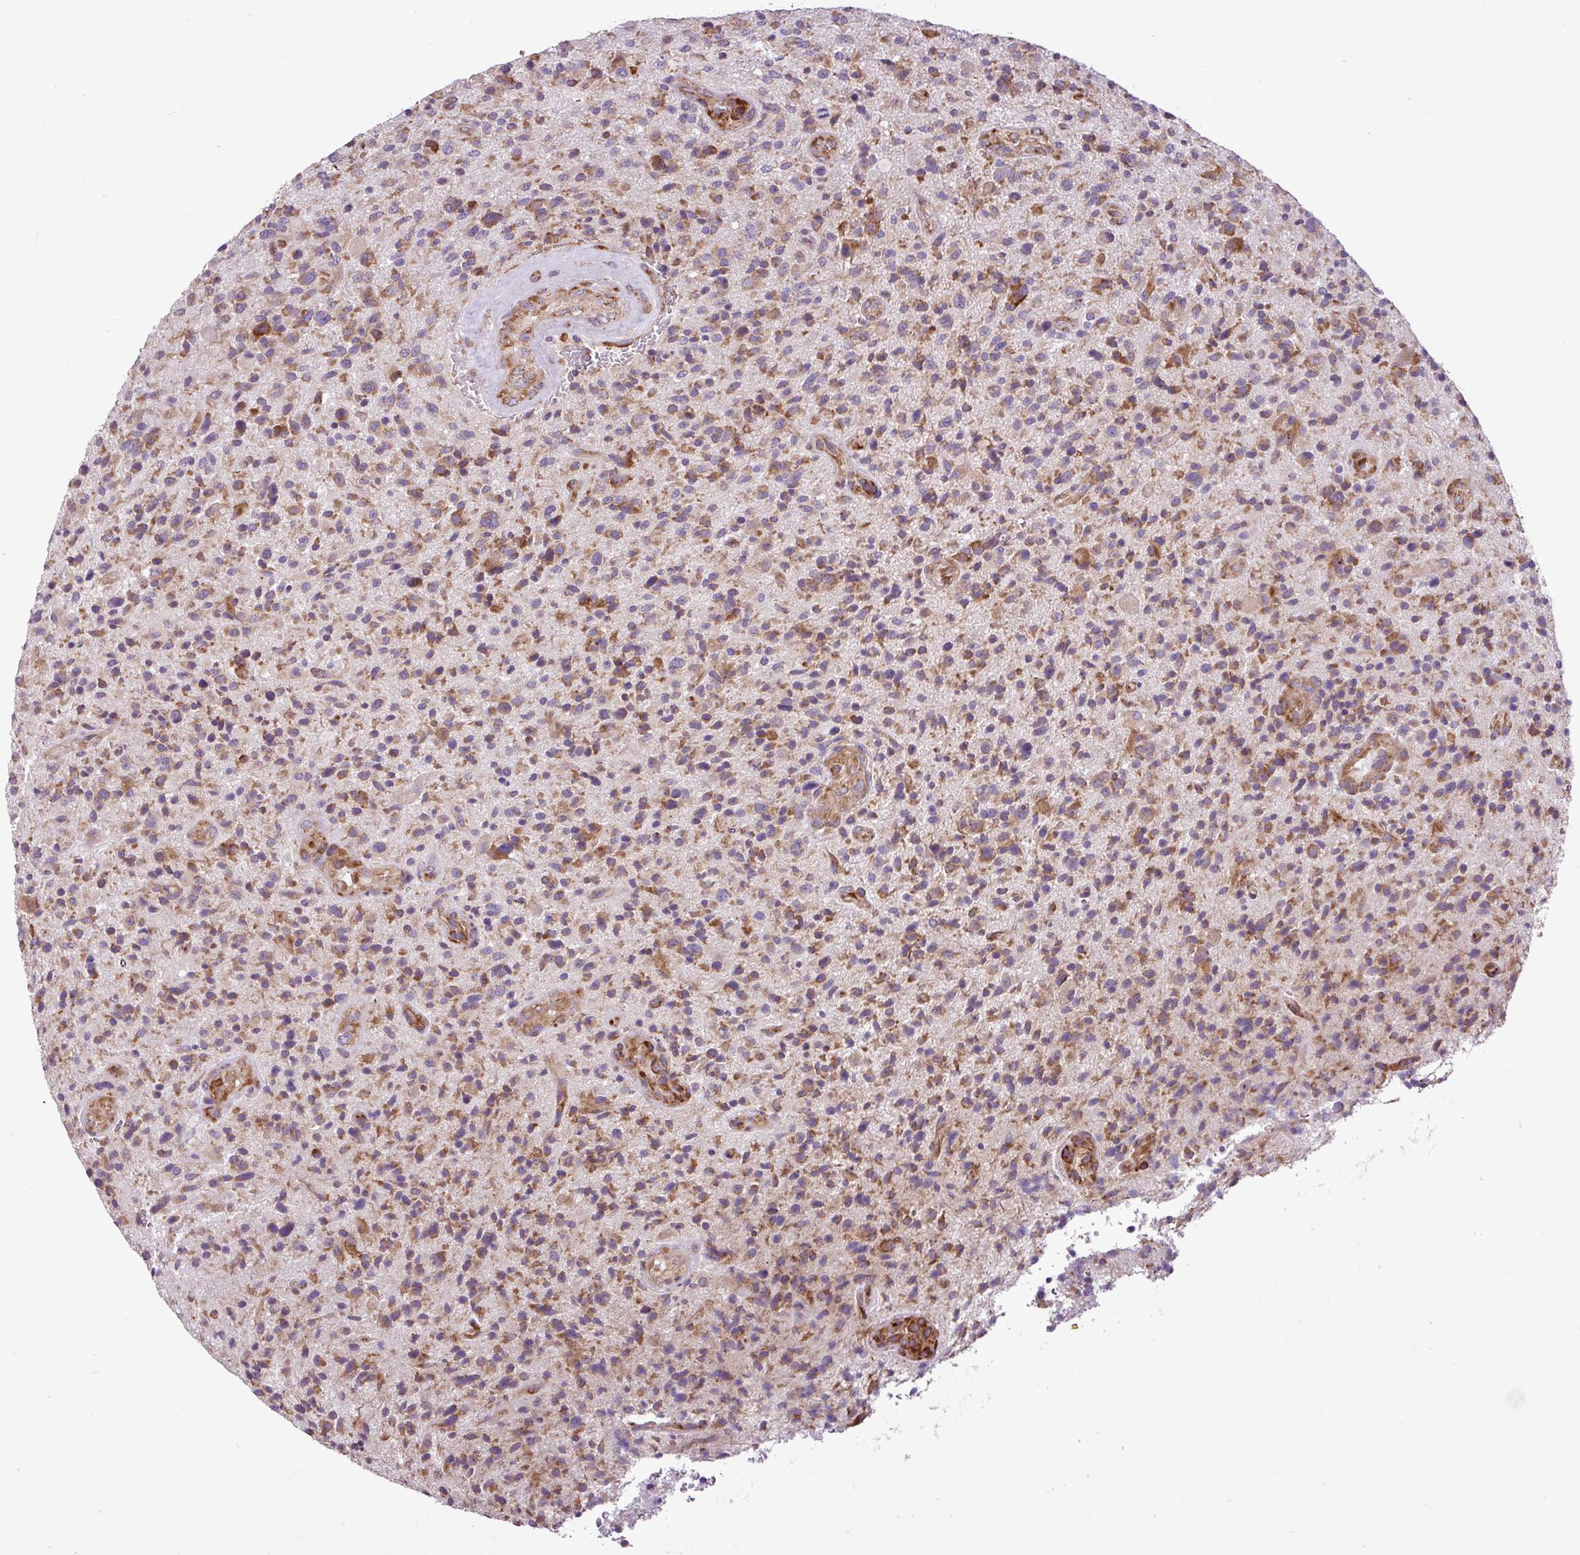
{"staining": {"intensity": "moderate", "quantity": ">75%", "location": "cytoplasmic/membranous"}, "tissue": "glioma", "cell_type": "Tumor cells", "image_type": "cancer", "snomed": [{"axis": "morphology", "description": "Glioma, malignant, High grade"}, {"axis": "topography", "description": "Brain"}], "caption": "IHC micrograph of neoplastic tissue: human high-grade glioma (malignant) stained using IHC shows medium levels of moderate protein expression localized specifically in the cytoplasmic/membranous of tumor cells, appearing as a cytoplasmic/membranous brown color.", "gene": "RPL13", "patient": {"sex": "male", "age": 47}}